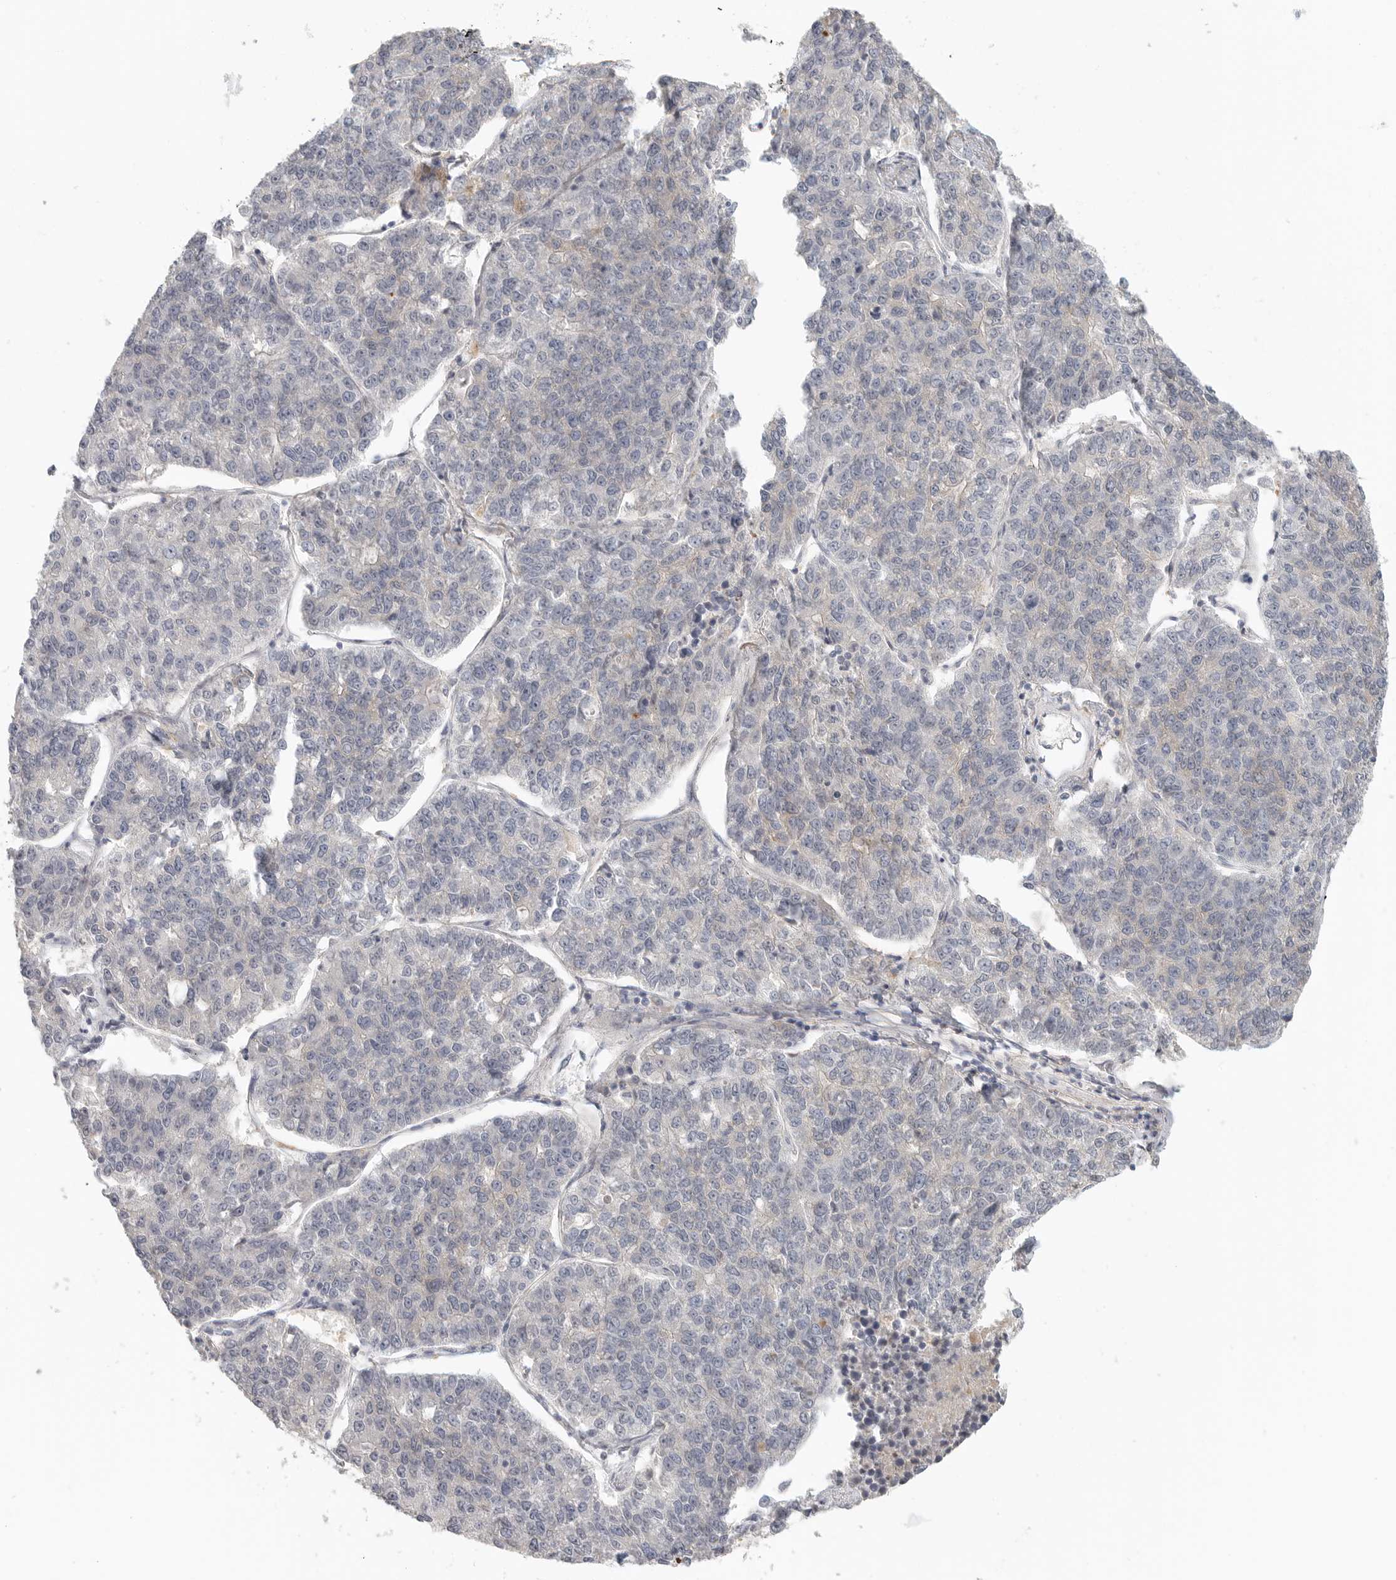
{"staining": {"intensity": "negative", "quantity": "none", "location": "none"}, "tissue": "lung cancer", "cell_type": "Tumor cells", "image_type": "cancer", "snomed": [{"axis": "morphology", "description": "Adenocarcinoma, NOS"}, {"axis": "topography", "description": "Lung"}], "caption": "This is a image of immunohistochemistry staining of lung cancer (adenocarcinoma), which shows no positivity in tumor cells.", "gene": "HDAC6", "patient": {"sex": "male", "age": 49}}